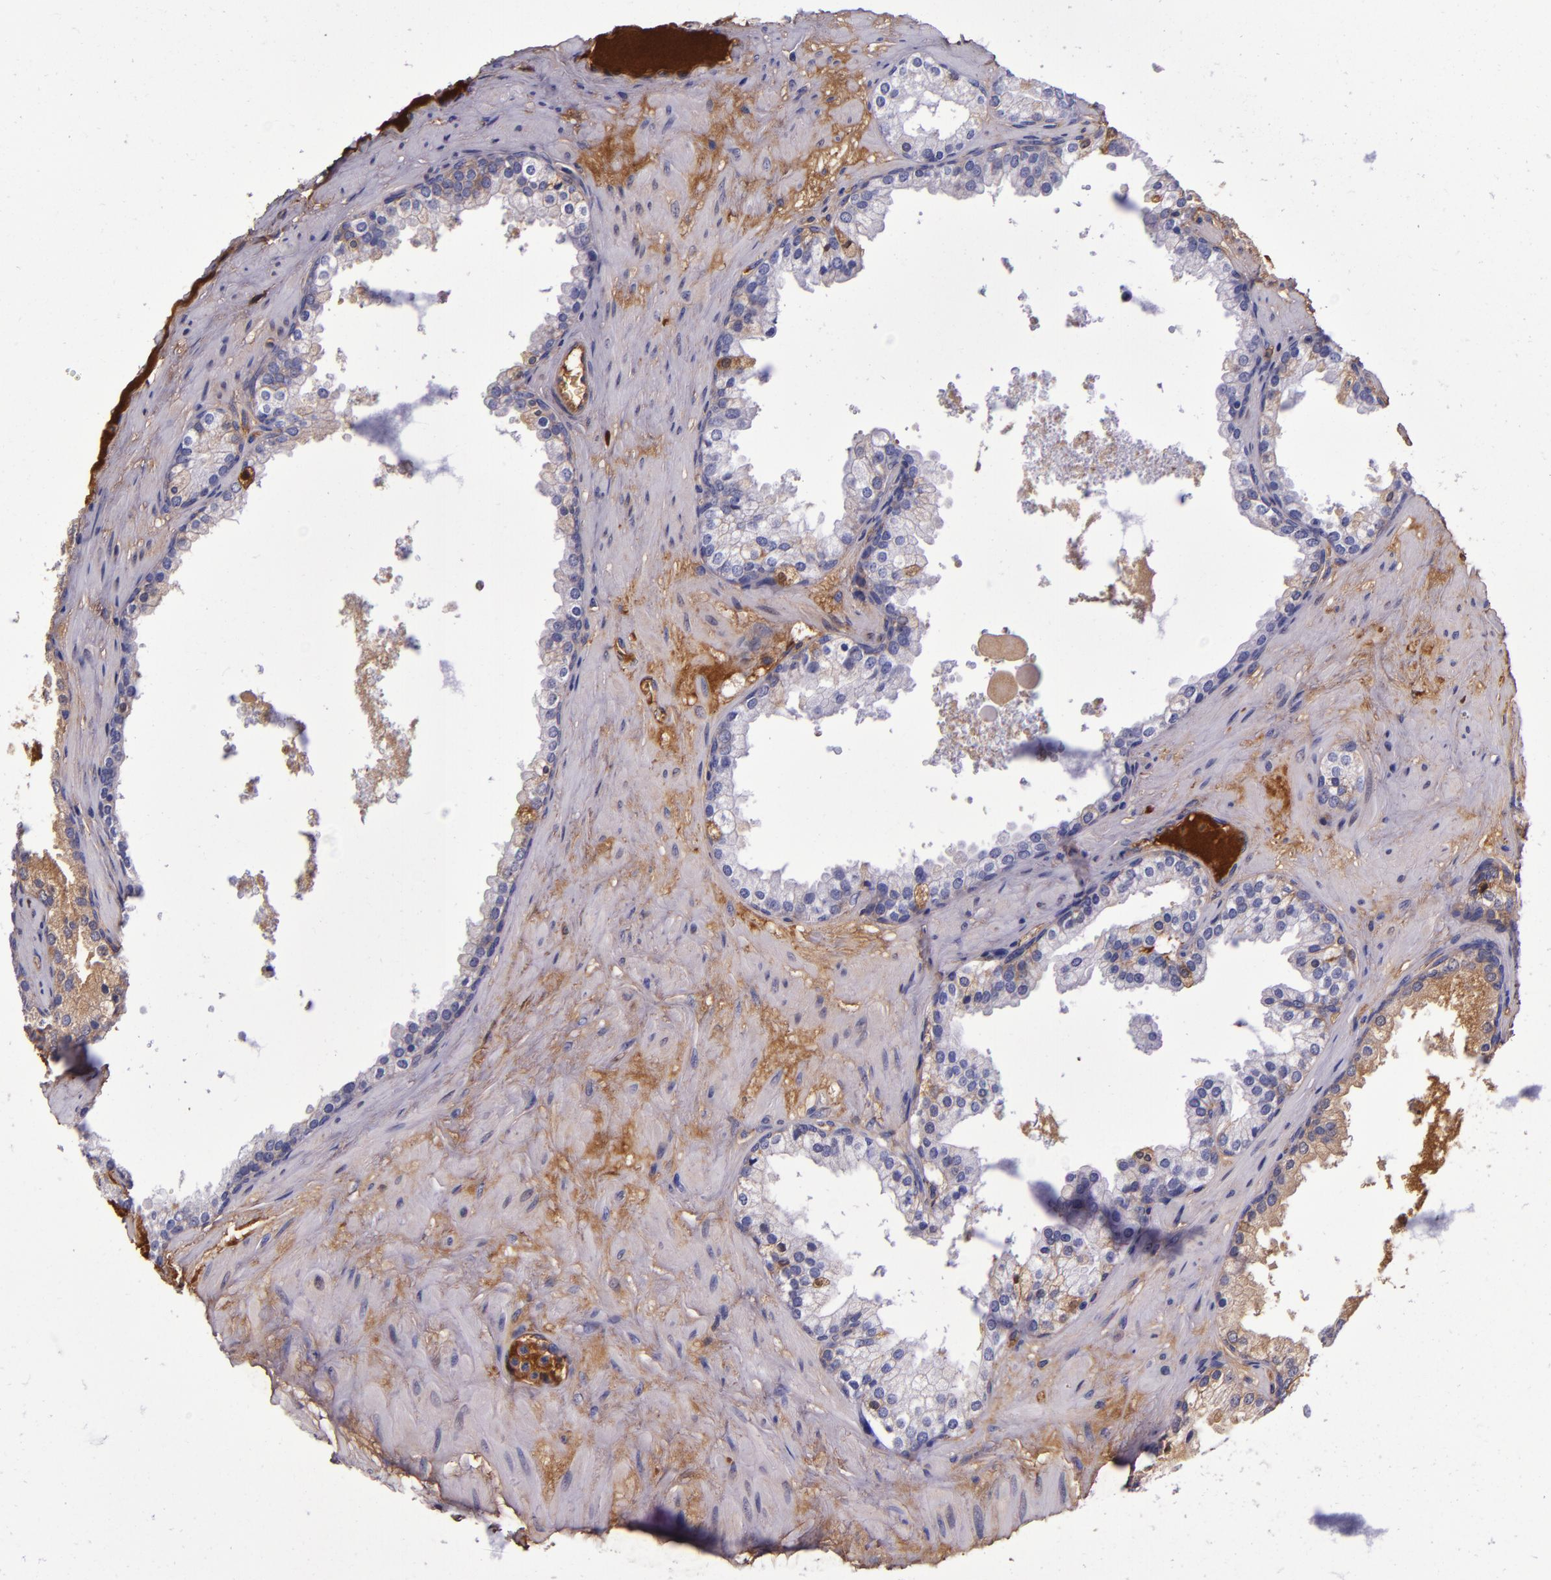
{"staining": {"intensity": "moderate", "quantity": "25%-75%", "location": "cytoplasmic/membranous"}, "tissue": "prostate cancer", "cell_type": "Tumor cells", "image_type": "cancer", "snomed": [{"axis": "morphology", "description": "Adenocarcinoma, Medium grade"}, {"axis": "topography", "description": "Prostate"}], "caption": "Protein expression analysis of human prostate cancer (medium-grade adenocarcinoma) reveals moderate cytoplasmic/membranous staining in about 25%-75% of tumor cells.", "gene": "CLEC3B", "patient": {"sex": "male", "age": 60}}